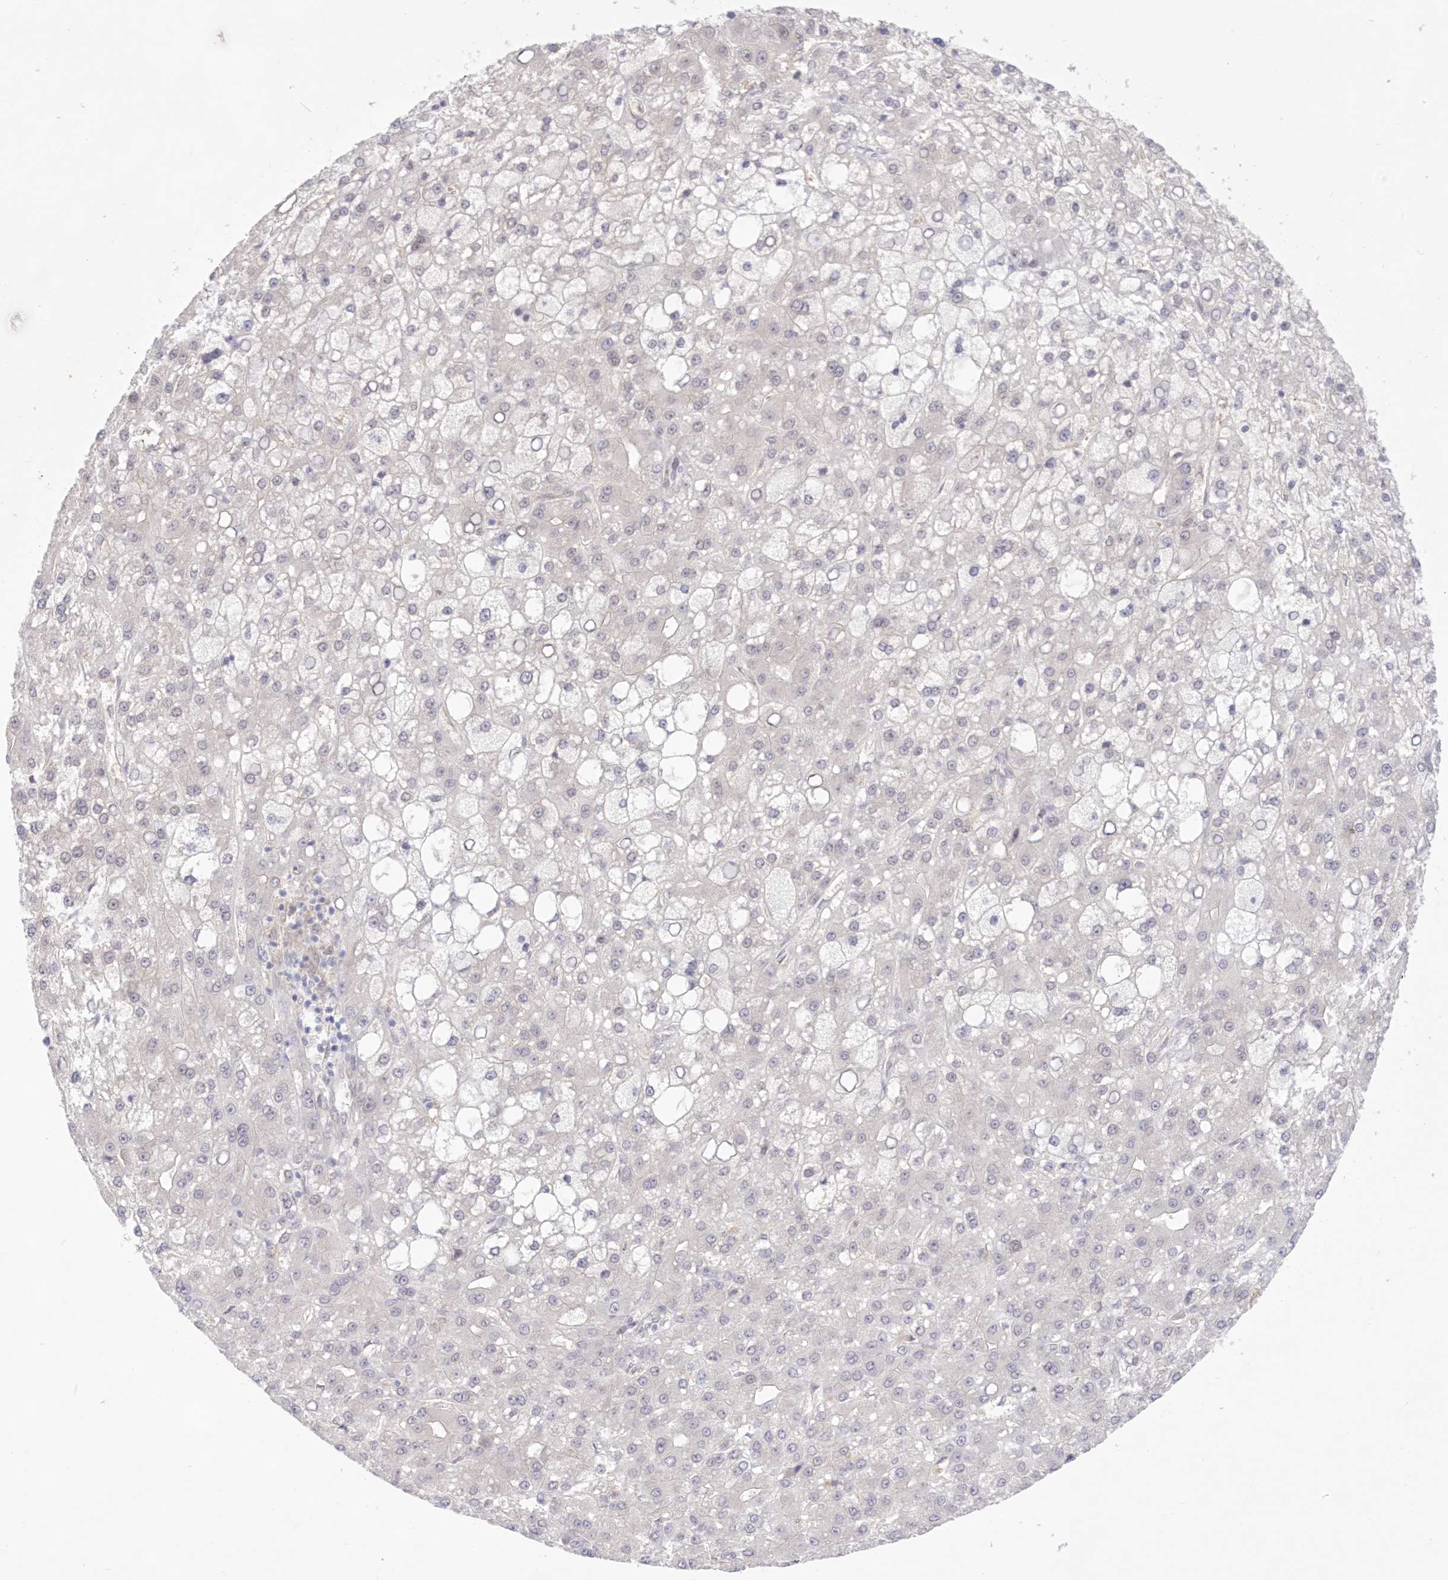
{"staining": {"intensity": "negative", "quantity": "none", "location": "none"}, "tissue": "liver cancer", "cell_type": "Tumor cells", "image_type": "cancer", "snomed": [{"axis": "morphology", "description": "Carcinoma, Hepatocellular, NOS"}, {"axis": "topography", "description": "Liver"}], "caption": "Tumor cells show no significant protein positivity in liver cancer (hepatocellular carcinoma).", "gene": "RNPEP", "patient": {"sex": "male", "age": 67}}